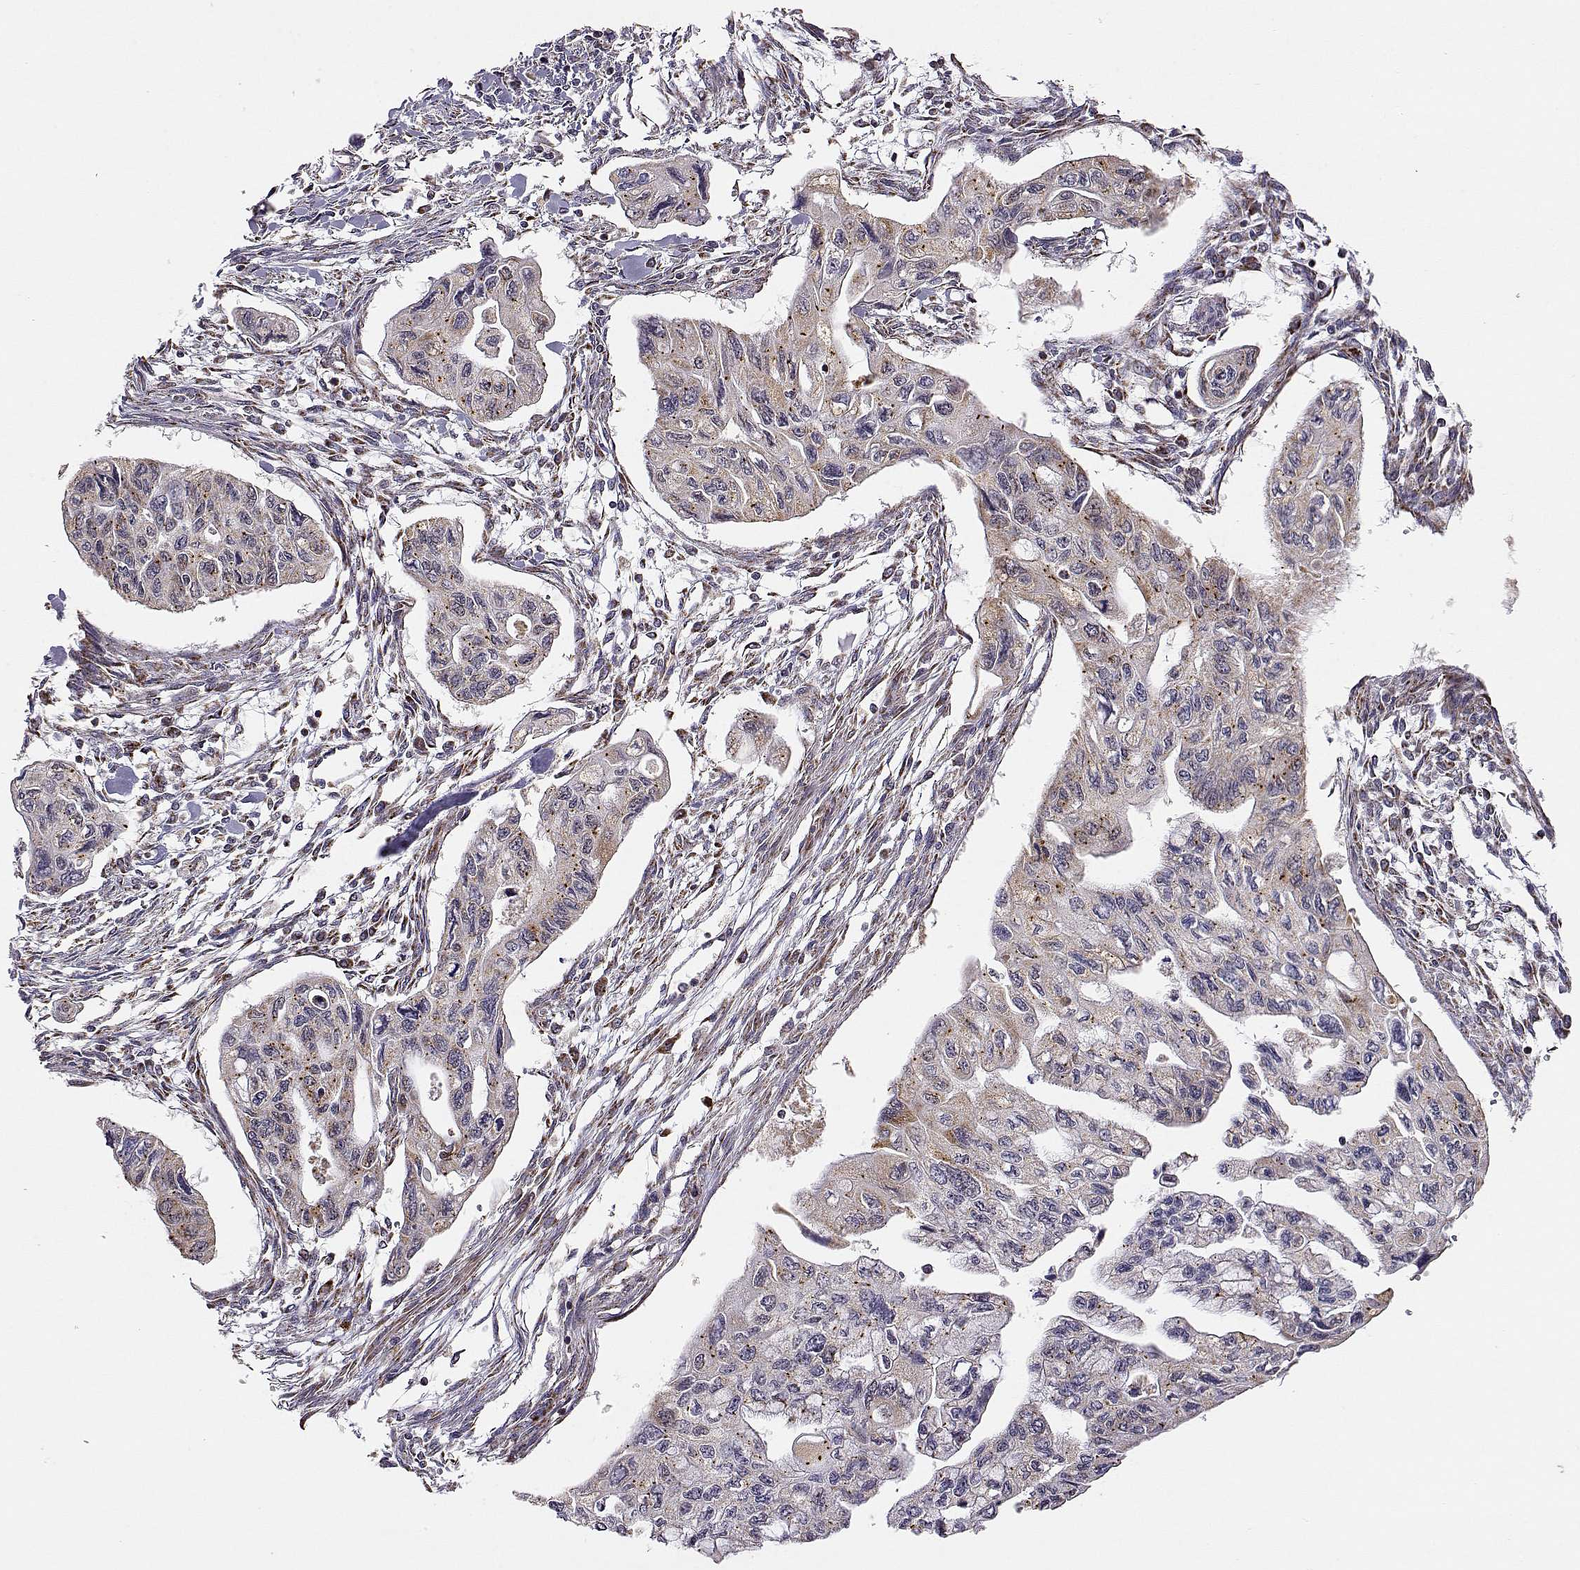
{"staining": {"intensity": "weak", "quantity": "25%-75%", "location": "cytoplasmic/membranous"}, "tissue": "pancreatic cancer", "cell_type": "Tumor cells", "image_type": "cancer", "snomed": [{"axis": "morphology", "description": "Adenocarcinoma, NOS"}, {"axis": "topography", "description": "Pancreas"}], "caption": "Immunohistochemistry (DAB) staining of human pancreatic cancer reveals weak cytoplasmic/membranous protein expression in approximately 25%-75% of tumor cells.", "gene": "EXOG", "patient": {"sex": "female", "age": 76}}